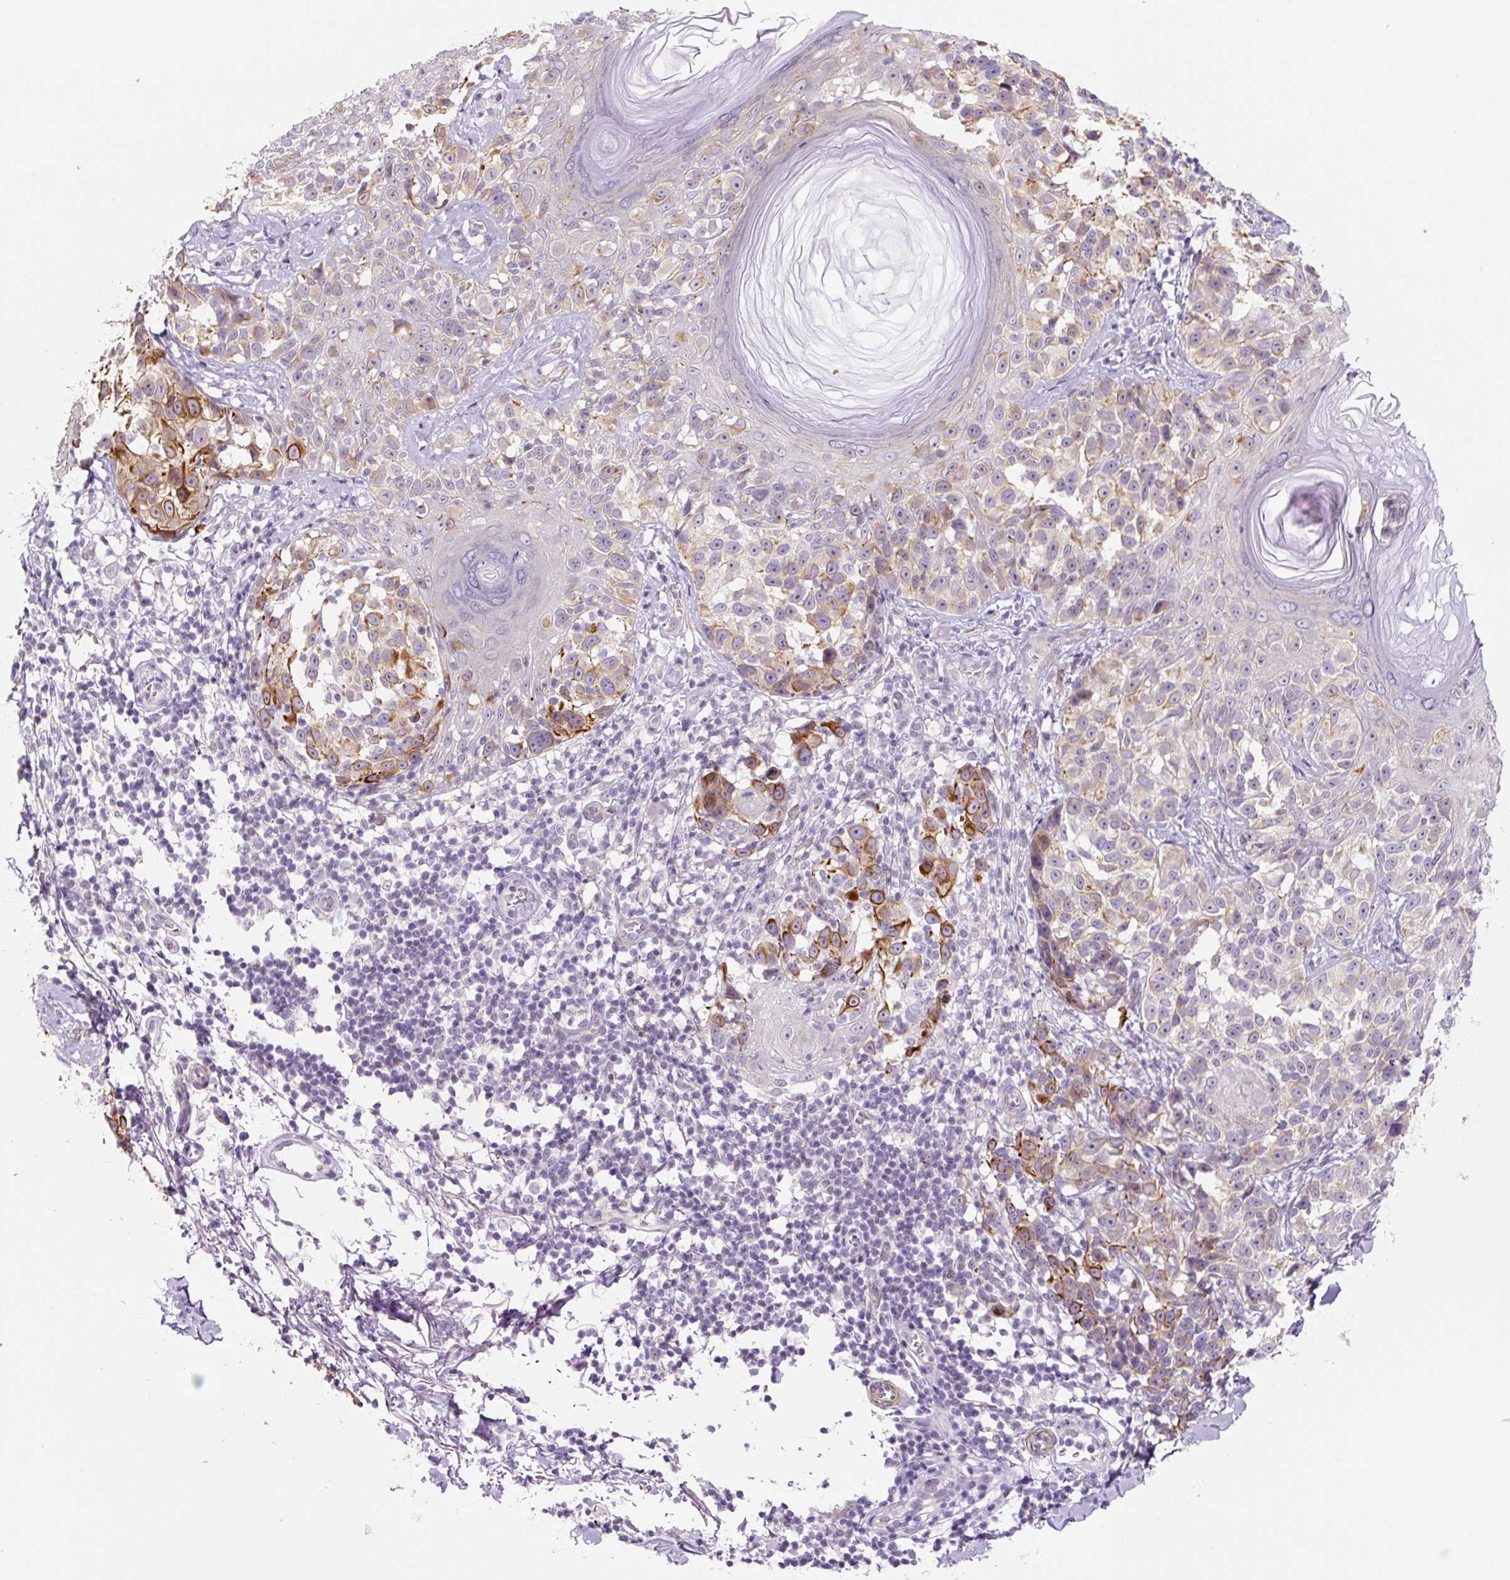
{"staining": {"intensity": "moderate", "quantity": "25%-75%", "location": "cytoplasmic/membranous"}, "tissue": "melanoma", "cell_type": "Tumor cells", "image_type": "cancer", "snomed": [{"axis": "morphology", "description": "Malignant melanoma, NOS"}, {"axis": "topography", "description": "Skin"}], "caption": "Immunohistochemistry (IHC) histopathology image of neoplastic tissue: melanoma stained using immunohistochemistry shows medium levels of moderate protein expression localized specifically in the cytoplasmic/membranous of tumor cells, appearing as a cytoplasmic/membranous brown color.", "gene": "CCL25", "patient": {"sex": "male", "age": 73}}